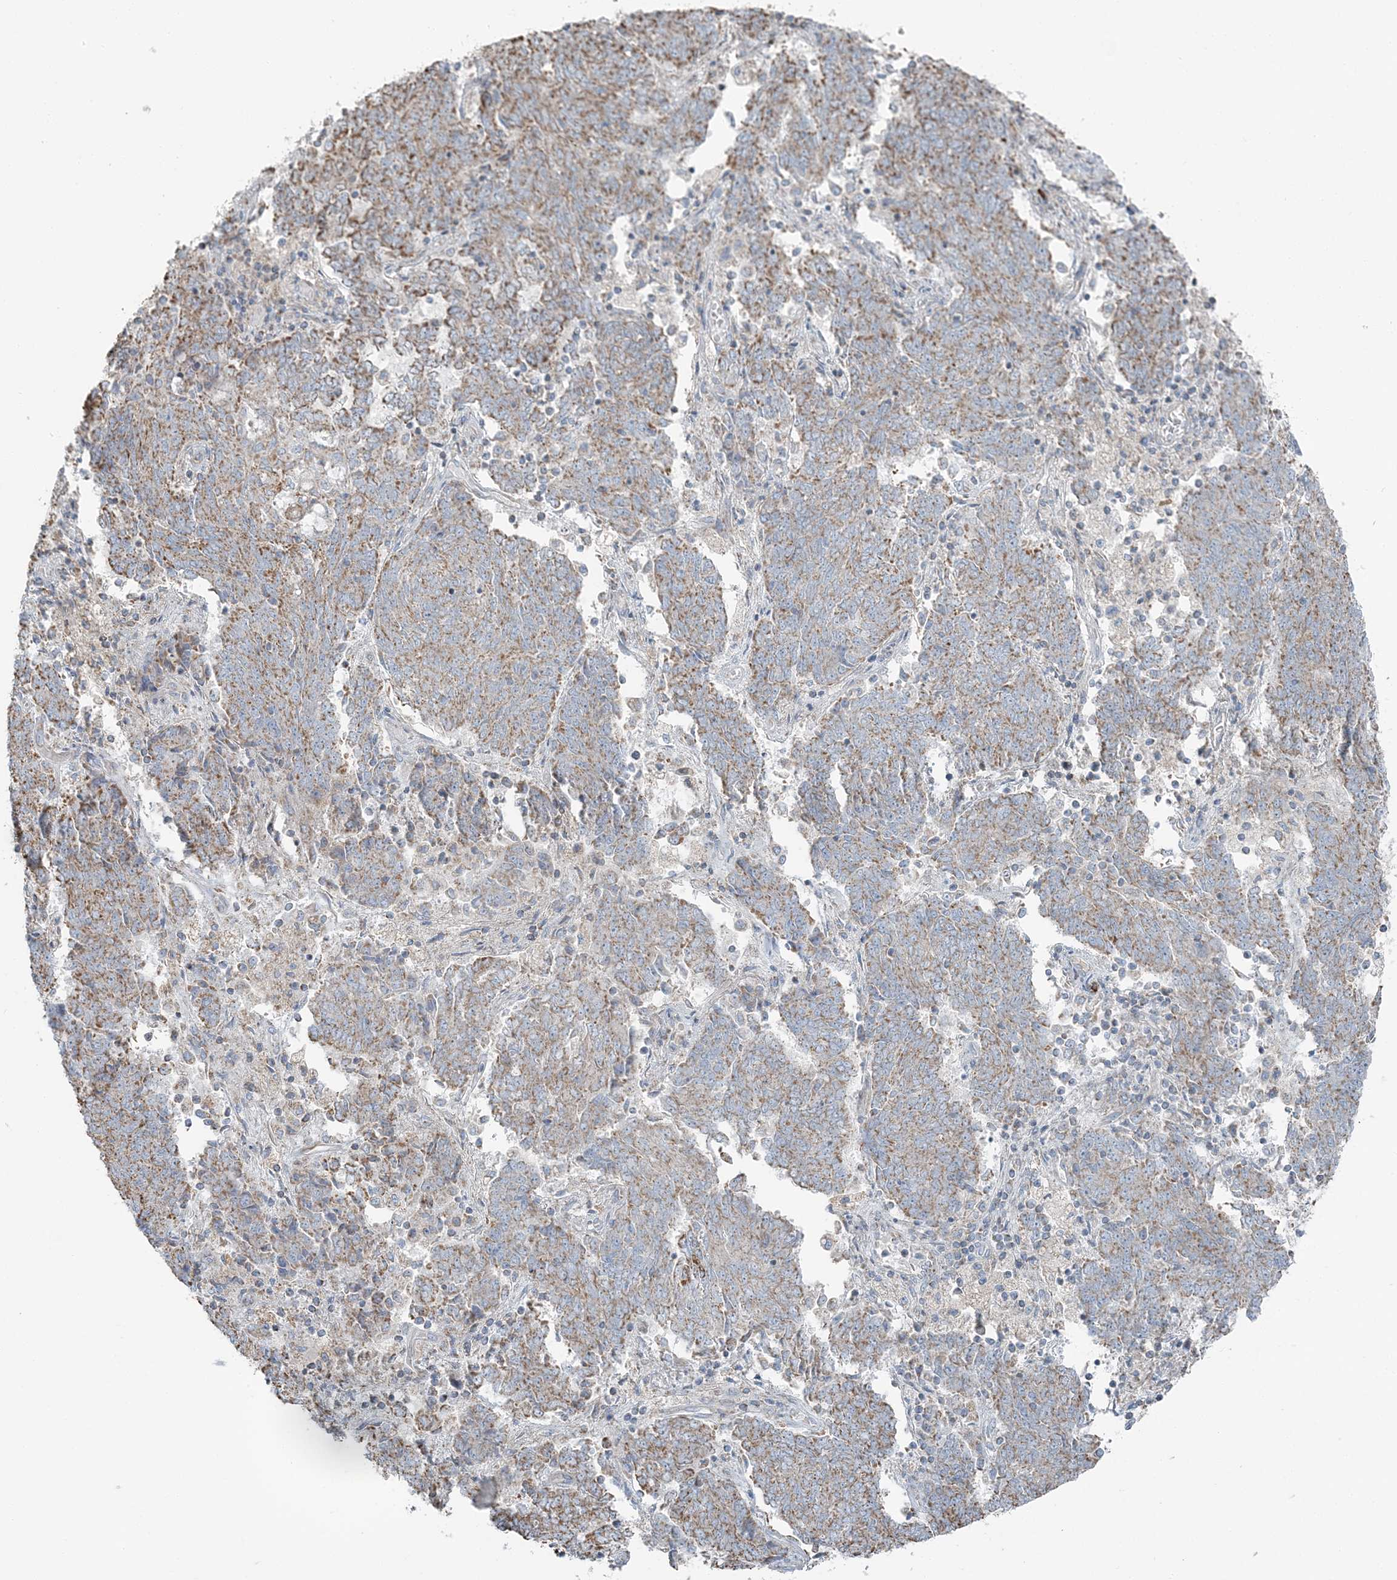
{"staining": {"intensity": "moderate", "quantity": ">75%", "location": "cytoplasmic/membranous"}, "tissue": "endometrial cancer", "cell_type": "Tumor cells", "image_type": "cancer", "snomed": [{"axis": "morphology", "description": "Adenocarcinoma, NOS"}, {"axis": "topography", "description": "Endometrium"}], "caption": "Immunohistochemical staining of human adenocarcinoma (endometrial) displays medium levels of moderate cytoplasmic/membranous positivity in approximately >75% of tumor cells.", "gene": "SLC22A16", "patient": {"sex": "female", "age": 80}}